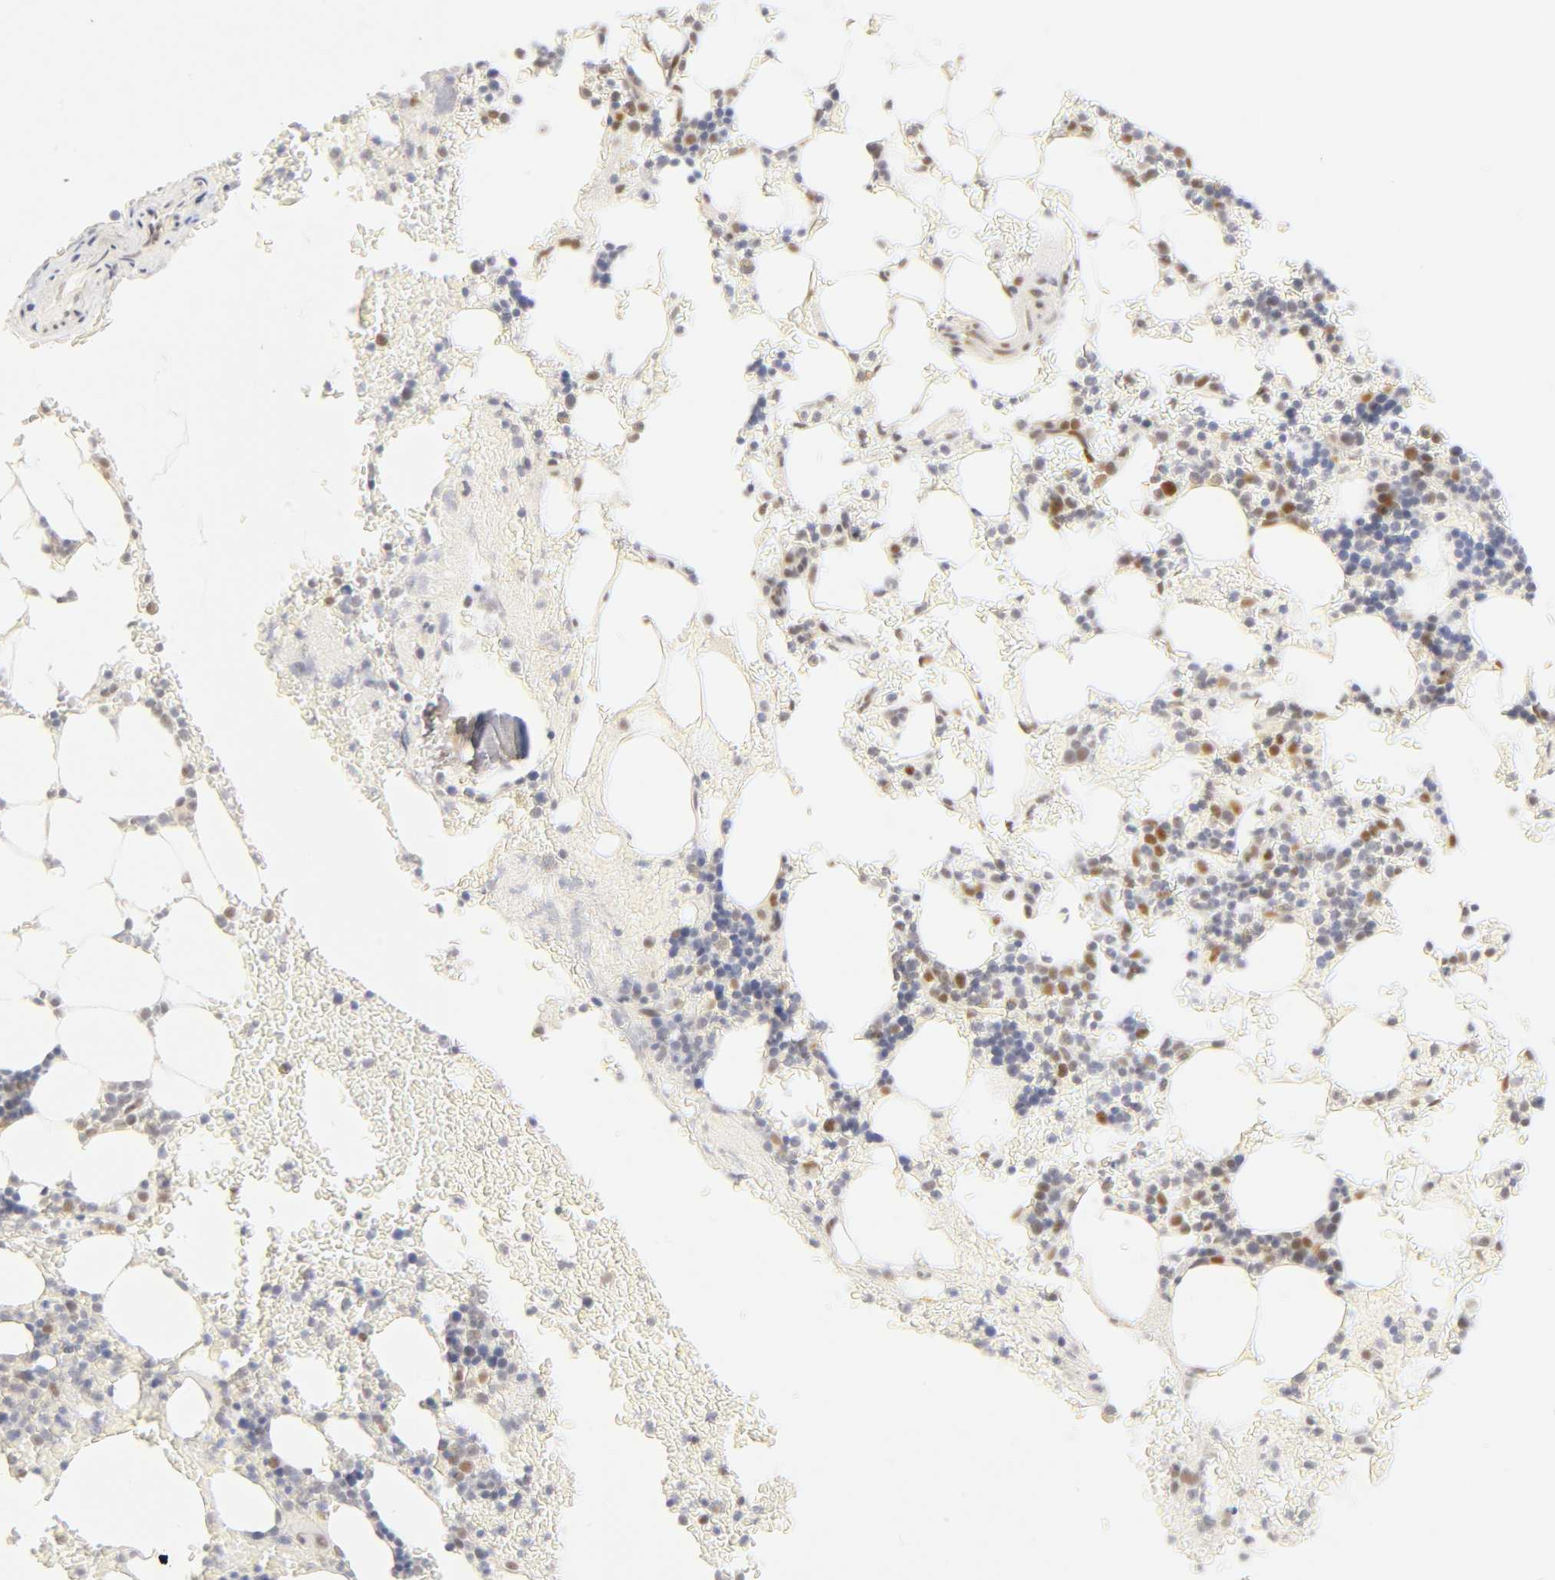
{"staining": {"intensity": "moderate", "quantity": "<25%", "location": "nuclear"}, "tissue": "bone marrow", "cell_type": "Hematopoietic cells", "image_type": "normal", "snomed": [{"axis": "morphology", "description": "Normal tissue, NOS"}, {"axis": "topography", "description": "Bone marrow"}], "caption": "Moderate nuclear protein positivity is identified in about <25% of hematopoietic cells in bone marrow.", "gene": "MNAT1", "patient": {"sex": "female", "age": 73}}